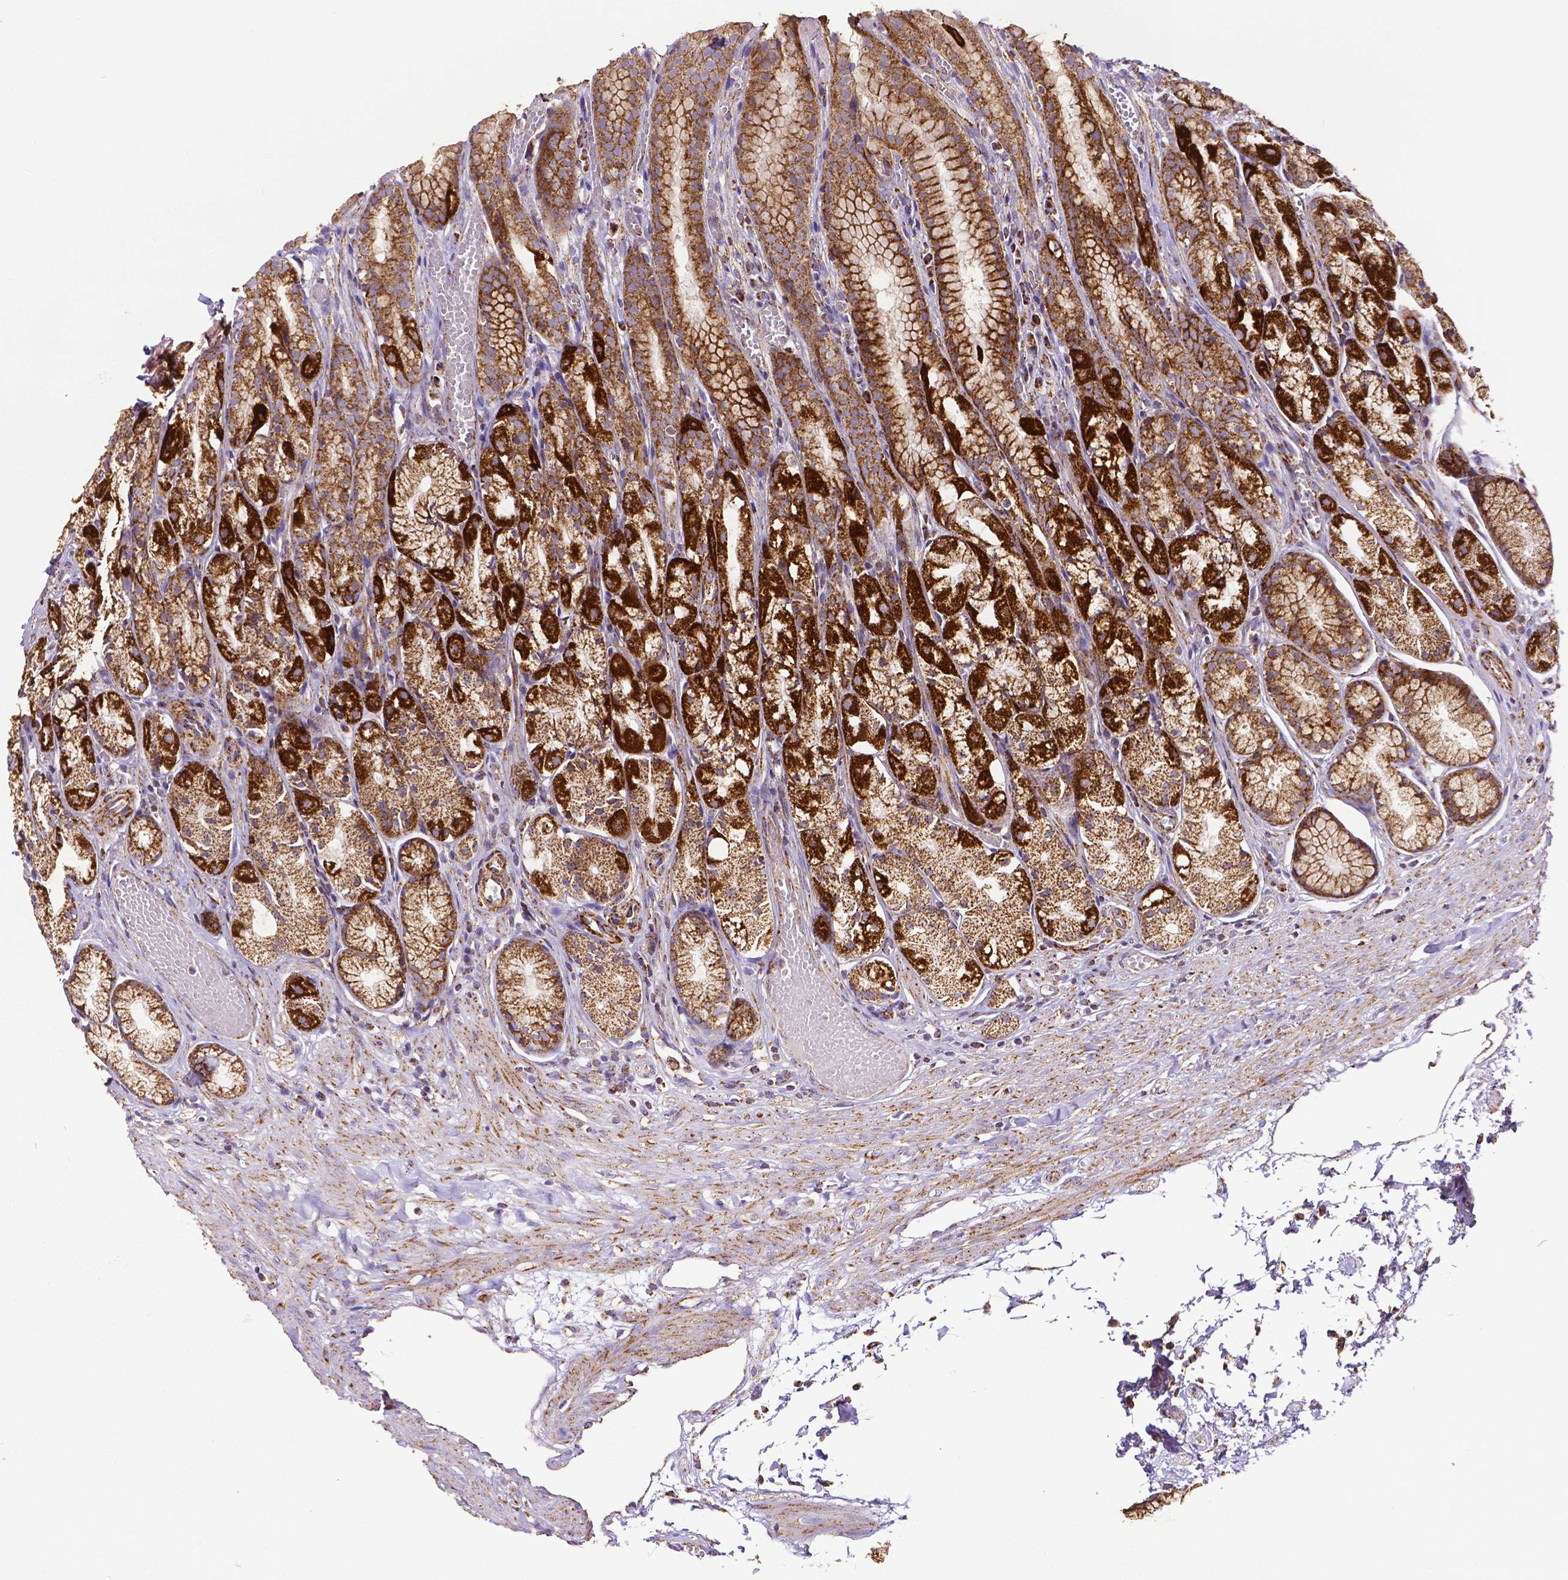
{"staining": {"intensity": "strong", "quantity": ">75%", "location": "cytoplasmic/membranous"}, "tissue": "stomach", "cell_type": "Glandular cells", "image_type": "normal", "snomed": [{"axis": "morphology", "description": "Normal tissue, NOS"}, {"axis": "topography", "description": "Stomach"}], "caption": "Approximately >75% of glandular cells in normal human stomach display strong cytoplasmic/membranous protein positivity as visualized by brown immunohistochemical staining.", "gene": "MACC1", "patient": {"sex": "male", "age": 70}}